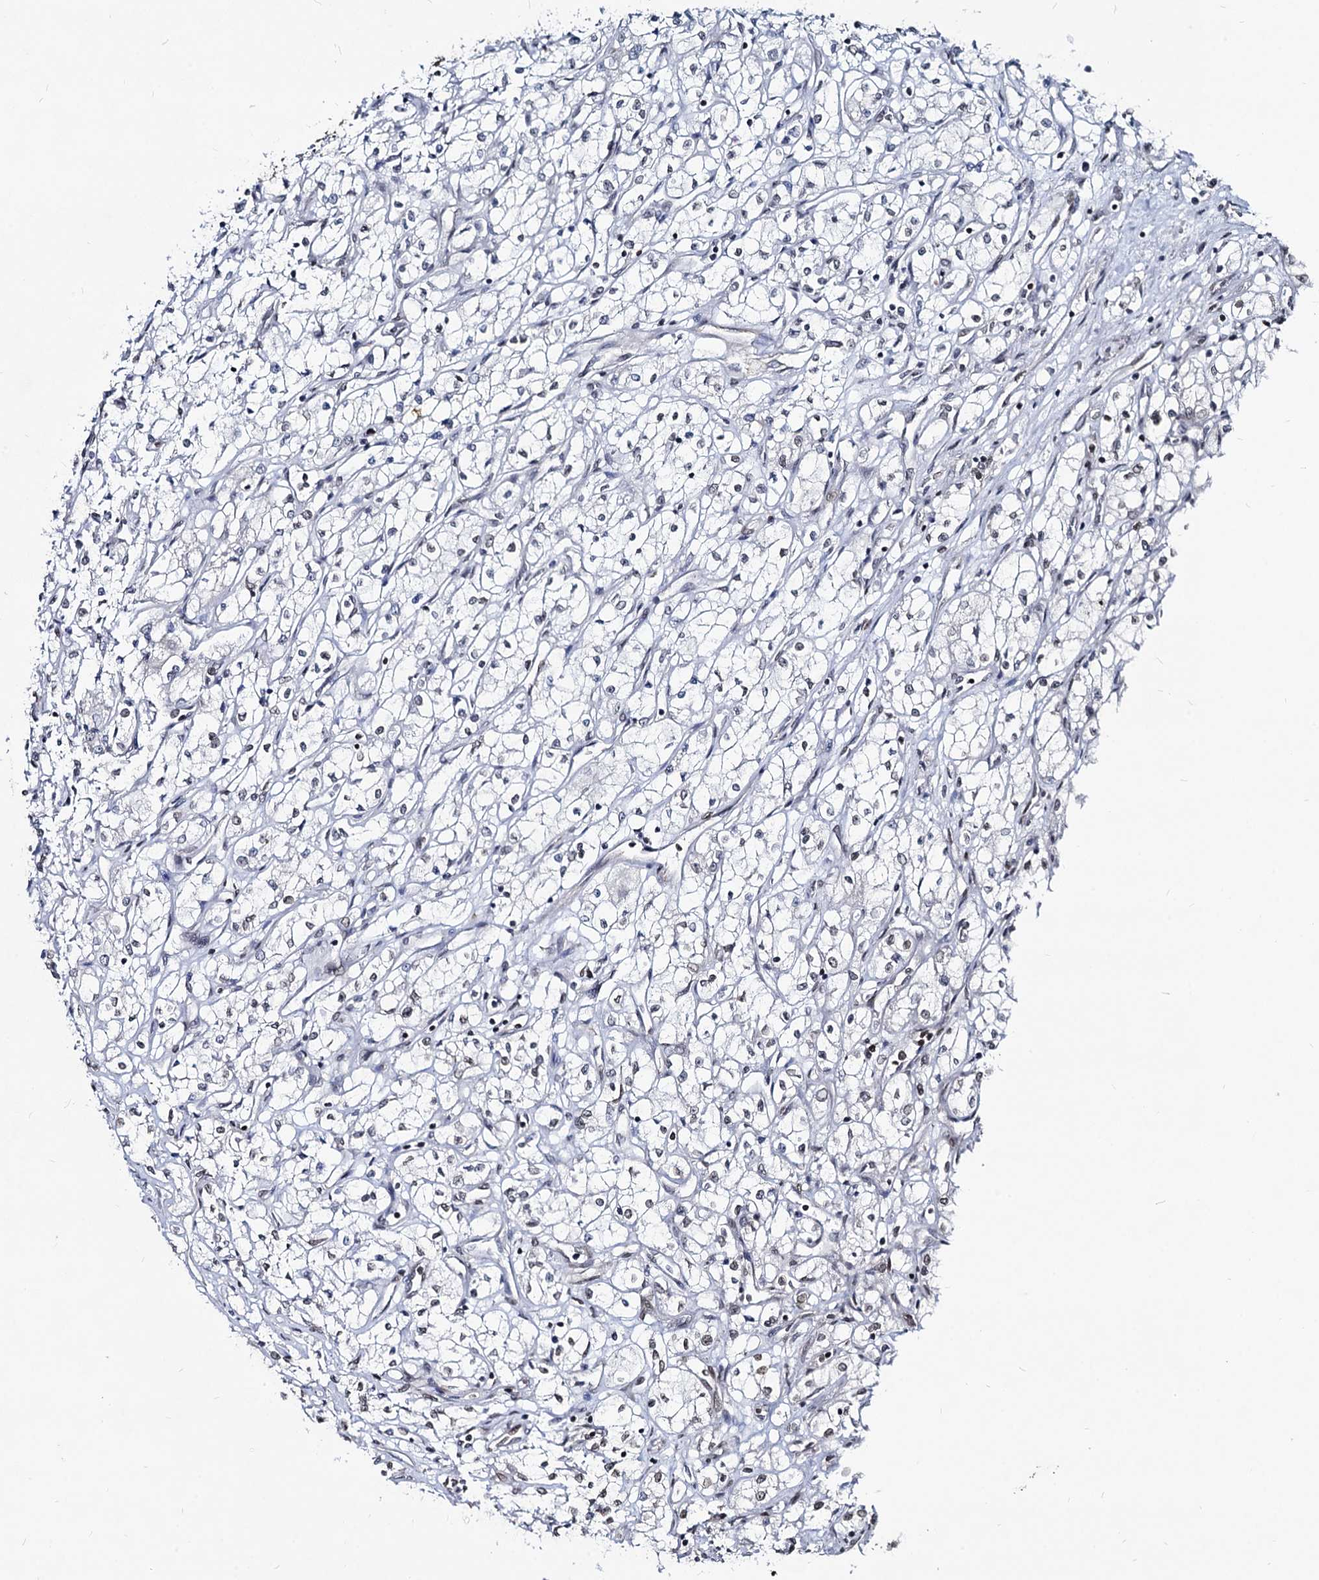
{"staining": {"intensity": "negative", "quantity": "none", "location": "none"}, "tissue": "renal cancer", "cell_type": "Tumor cells", "image_type": "cancer", "snomed": [{"axis": "morphology", "description": "Adenocarcinoma, NOS"}, {"axis": "topography", "description": "Kidney"}], "caption": "High power microscopy histopathology image of an immunohistochemistry (IHC) micrograph of renal cancer, revealing no significant expression in tumor cells.", "gene": "RNF6", "patient": {"sex": "male", "age": 59}}